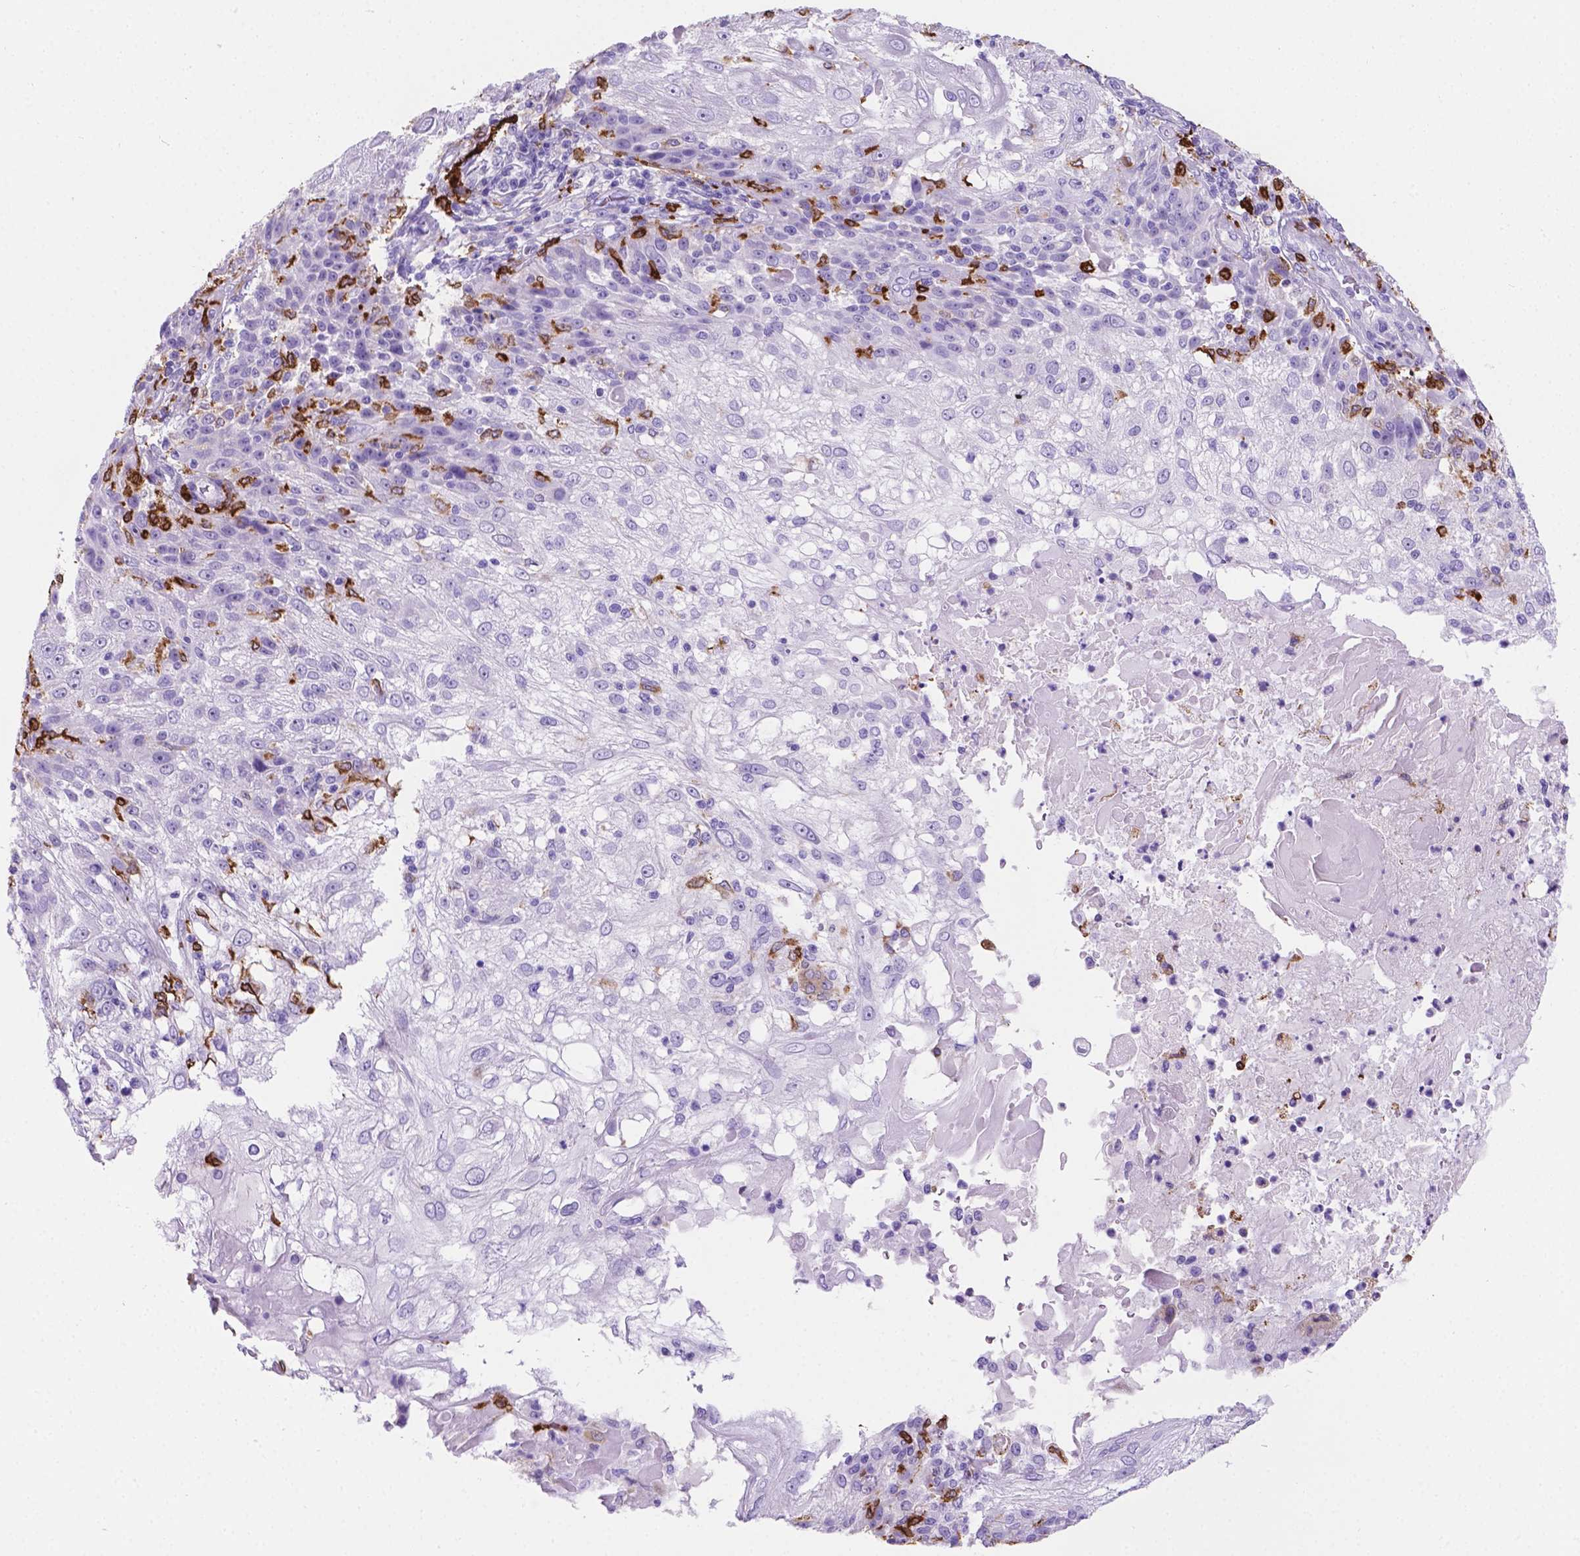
{"staining": {"intensity": "negative", "quantity": "none", "location": "none"}, "tissue": "skin cancer", "cell_type": "Tumor cells", "image_type": "cancer", "snomed": [{"axis": "morphology", "description": "Normal tissue, NOS"}, {"axis": "morphology", "description": "Squamous cell carcinoma, NOS"}, {"axis": "topography", "description": "Skin"}], "caption": "IHC of human skin cancer exhibits no positivity in tumor cells.", "gene": "MACF1", "patient": {"sex": "female", "age": 83}}